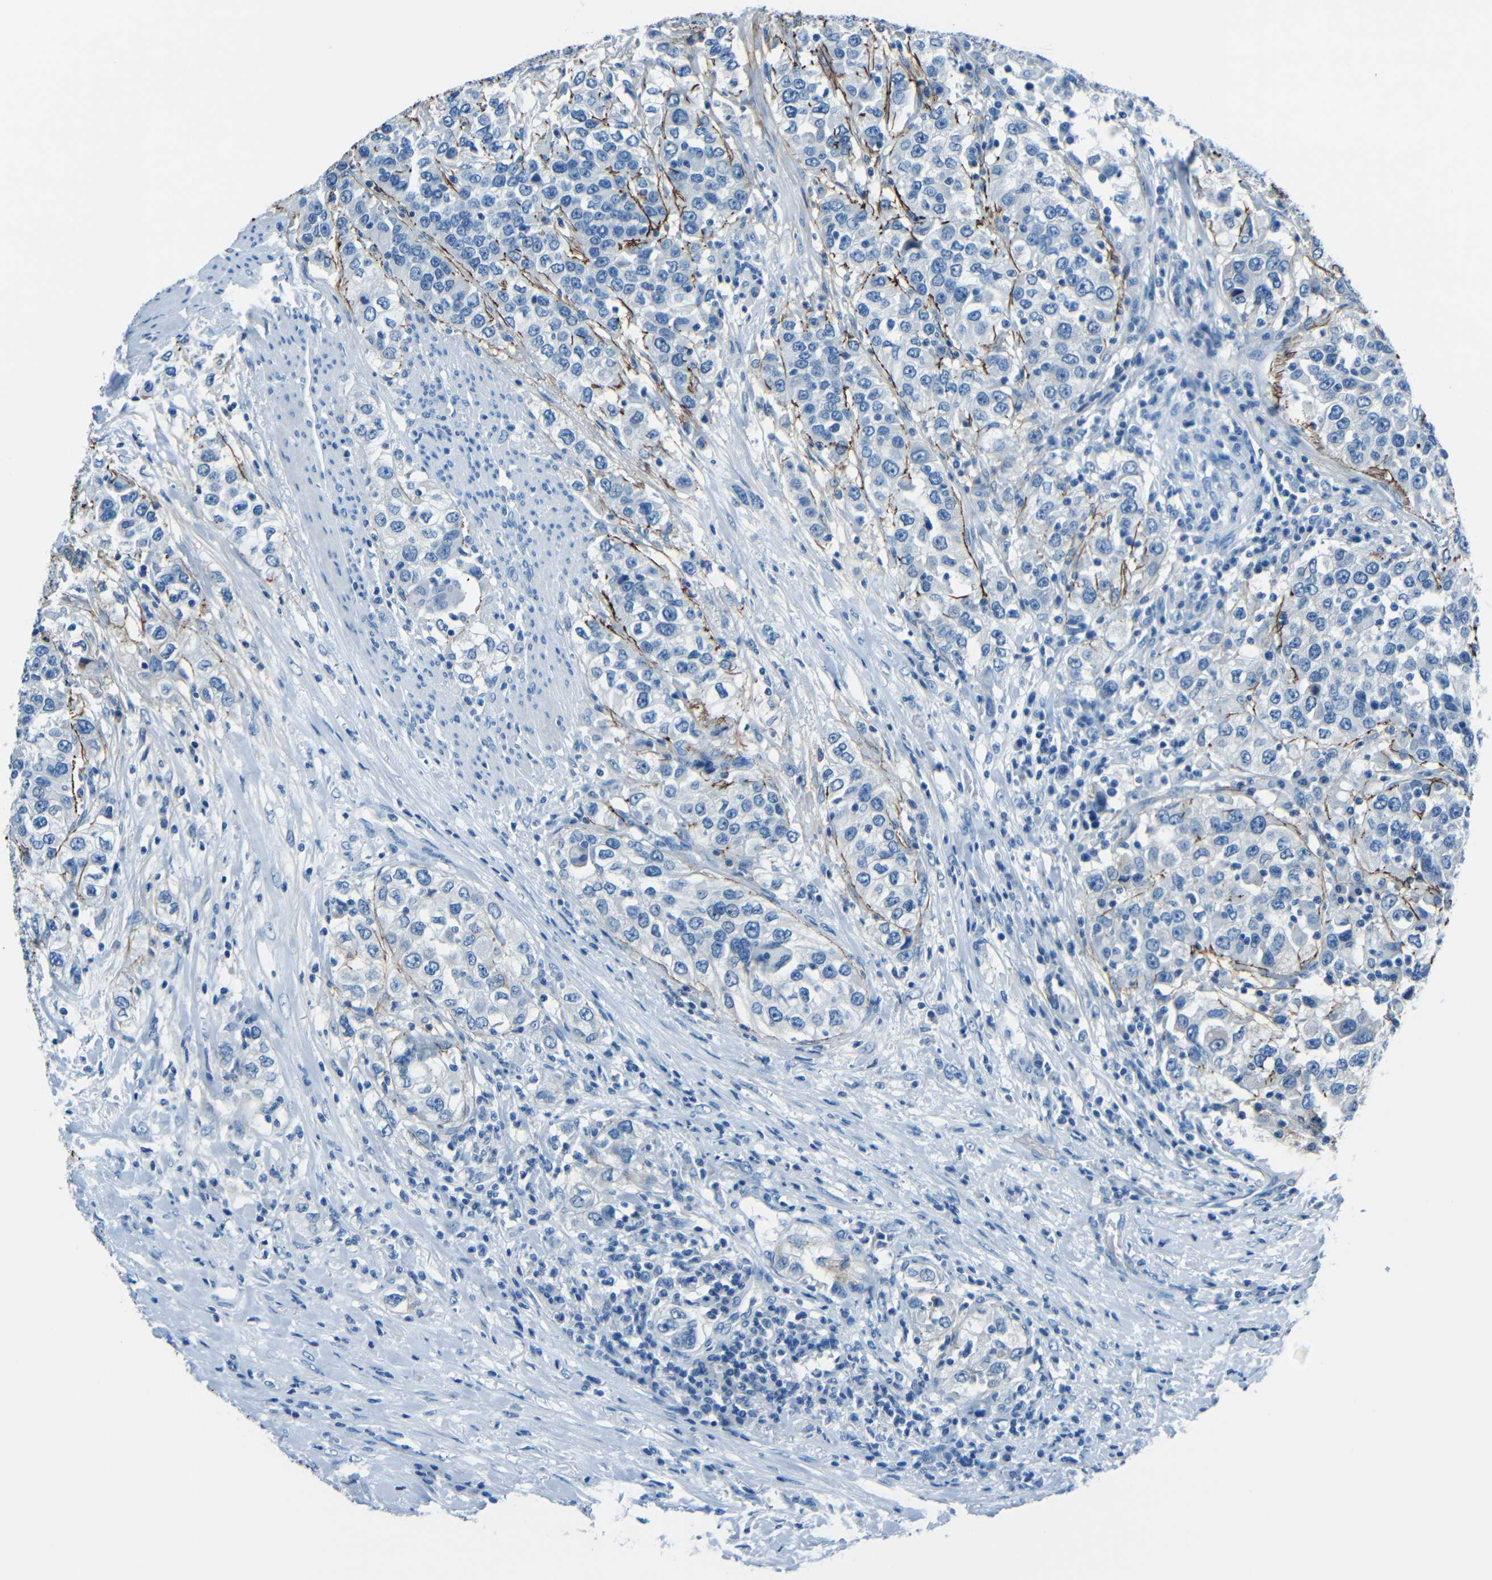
{"staining": {"intensity": "negative", "quantity": "none", "location": "none"}, "tissue": "urothelial cancer", "cell_type": "Tumor cells", "image_type": "cancer", "snomed": [{"axis": "morphology", "description": "Urothelial carcinoma, High grade"}, {"axis": "topography", "description": "Urinary bladder"}], "caption": "Tumor cells show no significant protein staining in high-grade urothelial carcinoma. (DAB (3,3'-diaminobenzidine) immunohistochemistry (IHC), high magnification).", "gene": "FBN2", "patient": {"sex": "female", "age": 80}}